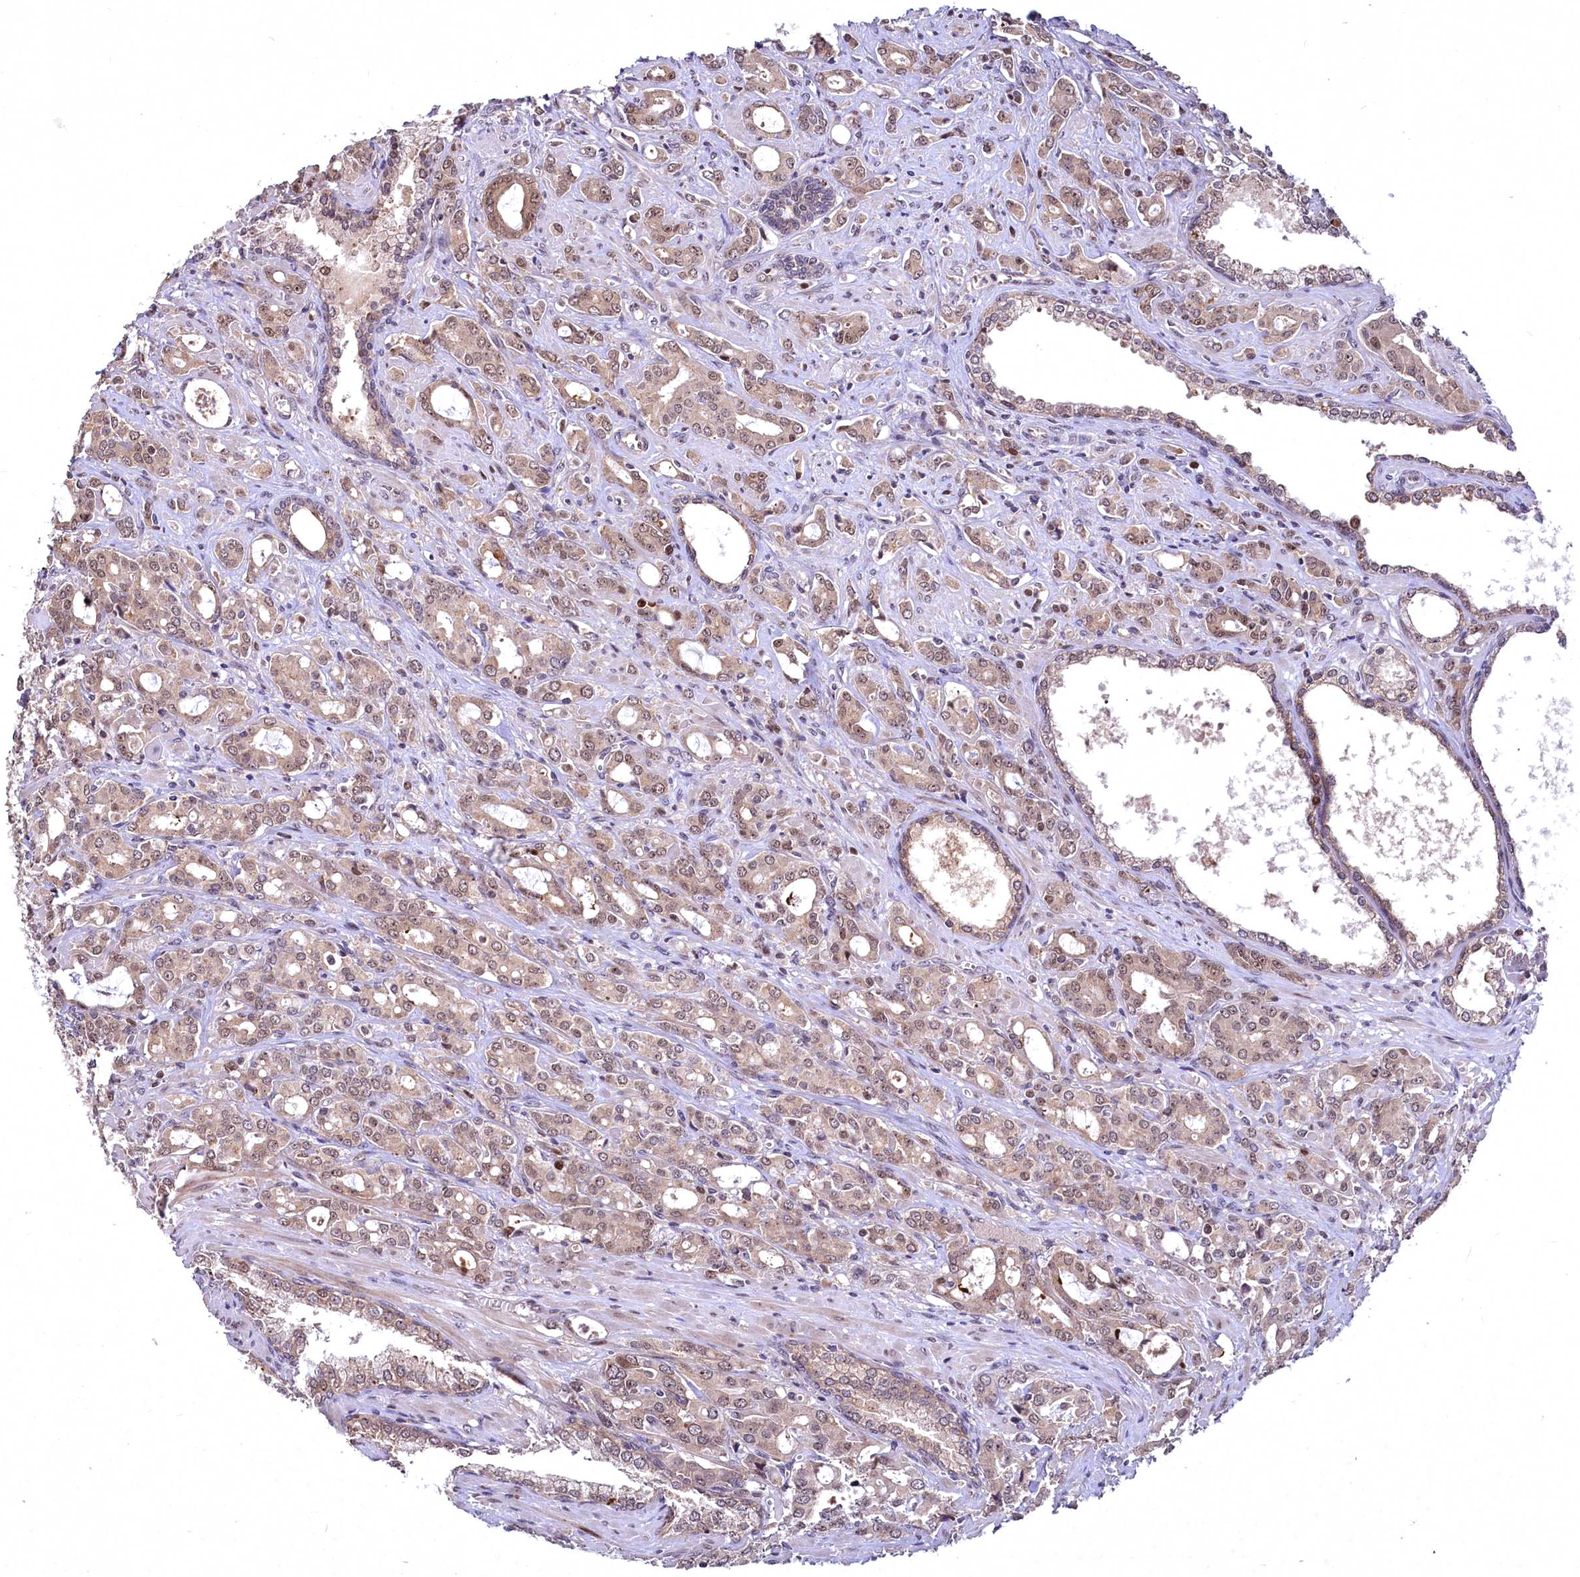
{"staining": {"intensity": "weak", "quantity": ">75%", "location": "cytoplasmic/membranous,nuclear"}, "tissue": "prostate cancer", "cell_type": "Tumor cells", "image_type": "cancer", "snomed": [{"axis": "morphology", "description": "Adenocarcinoma, High grade"}, {"axis": "topography", "description": "Prostate"}], "caption": "Approximately >75% of tumor cells in prostate adenocarcinoma (high-grade) demonstrate weak cytoplasmic/membranous and nuclear protein positivity as visualized by brown immunohistochemical staining.", "gene": "N4BP2L1", "patient": {"sex": "male", "age": 72}}